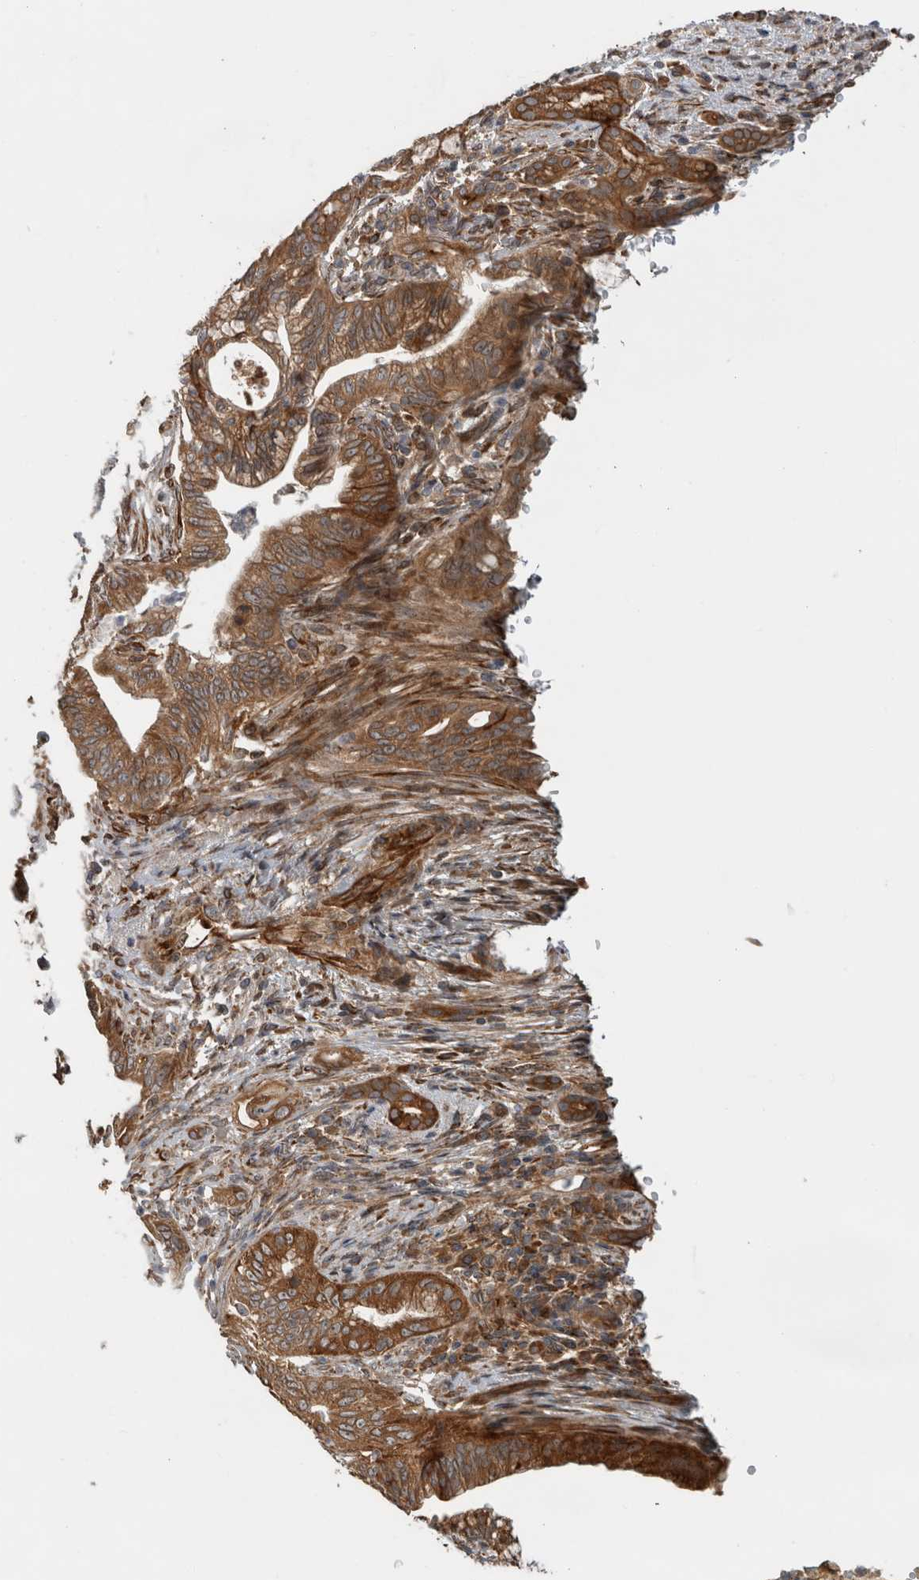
{"staining": {"intensity": "moderate", "quantity": ">75%", "location": "cytoplasmic/membranous"}, "tissue": "pancreatic cancer", "cell_type": "Tumor cells", "image_type": "cancer", "snomed": [{"axis": "morphology", "description": "Adenocarcinoma, NOS"}, {"axis": "topography", "description": "Pancreas"}], "caption": "Immunohistochemical staining of human pancreatic cancer (adenocarcinoma) displays medium levels of moderate cytoplasmic/membranous protein expression in about >75% of tumor cells. (DAB (3,3'-diaminobenzidine) IHC with brightfield microscopy, high magnification).", "gene": "TUBD1", "patient": {"sex": "male", "age": 58}}